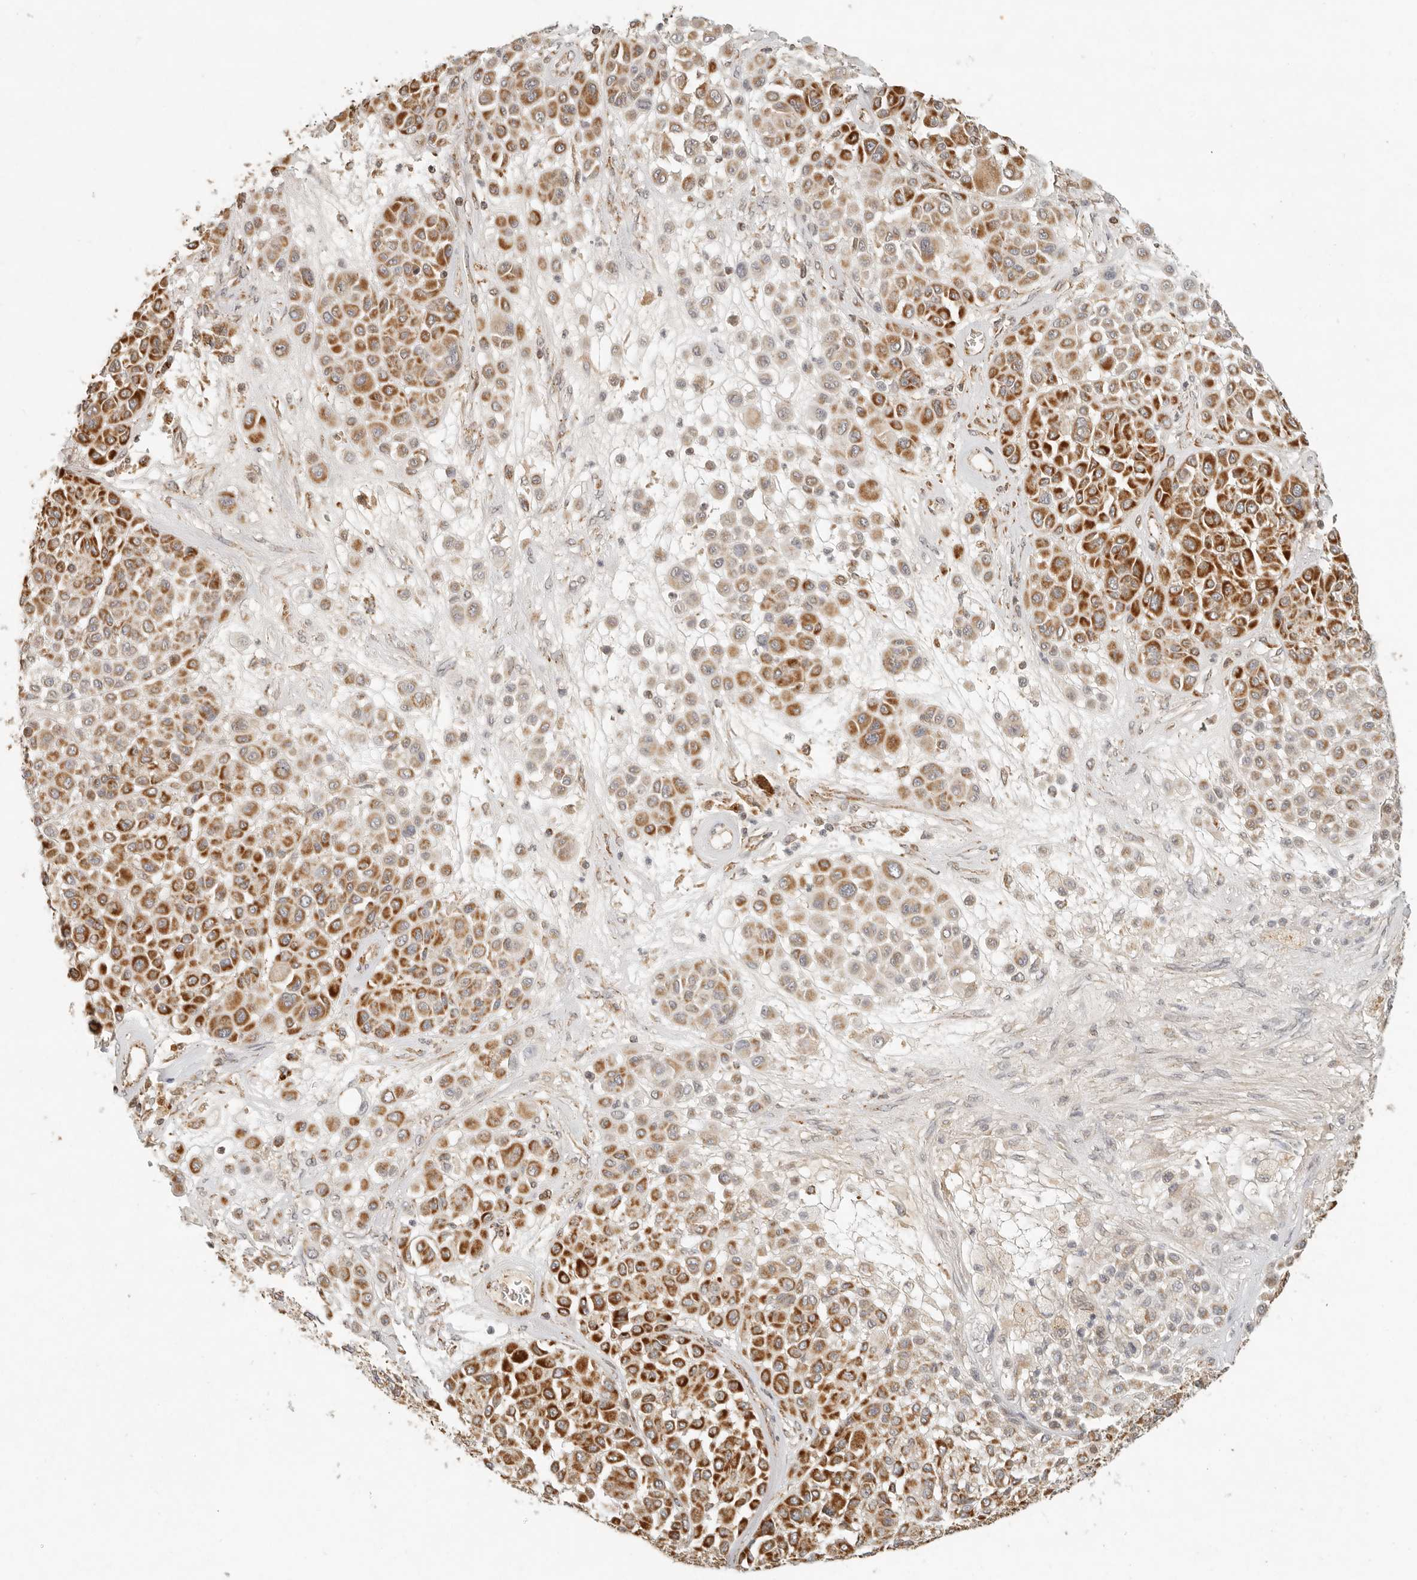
{"staining": {"intensity": "strong", "quantity": "25%-75%", "location": "cytoplasmic/membranous"}, "tissue": "melanoma", "cell_type": "Tumor cells", "image_type": "cancer", "snomed": [{"axis": "morphology", "description": "Malignant melanoma, Metastatic site"}, {"axis": "topography", "description": "Soft tissue"}], "caption": "A histopathology image of malignant melanoma (metastatic site) stained for a protein demonstrates strong cytoplasmic/membranous brown staining in tumor cells.", "gene": "MRPL55", "patient": {"sex": "male", "age": 41}}